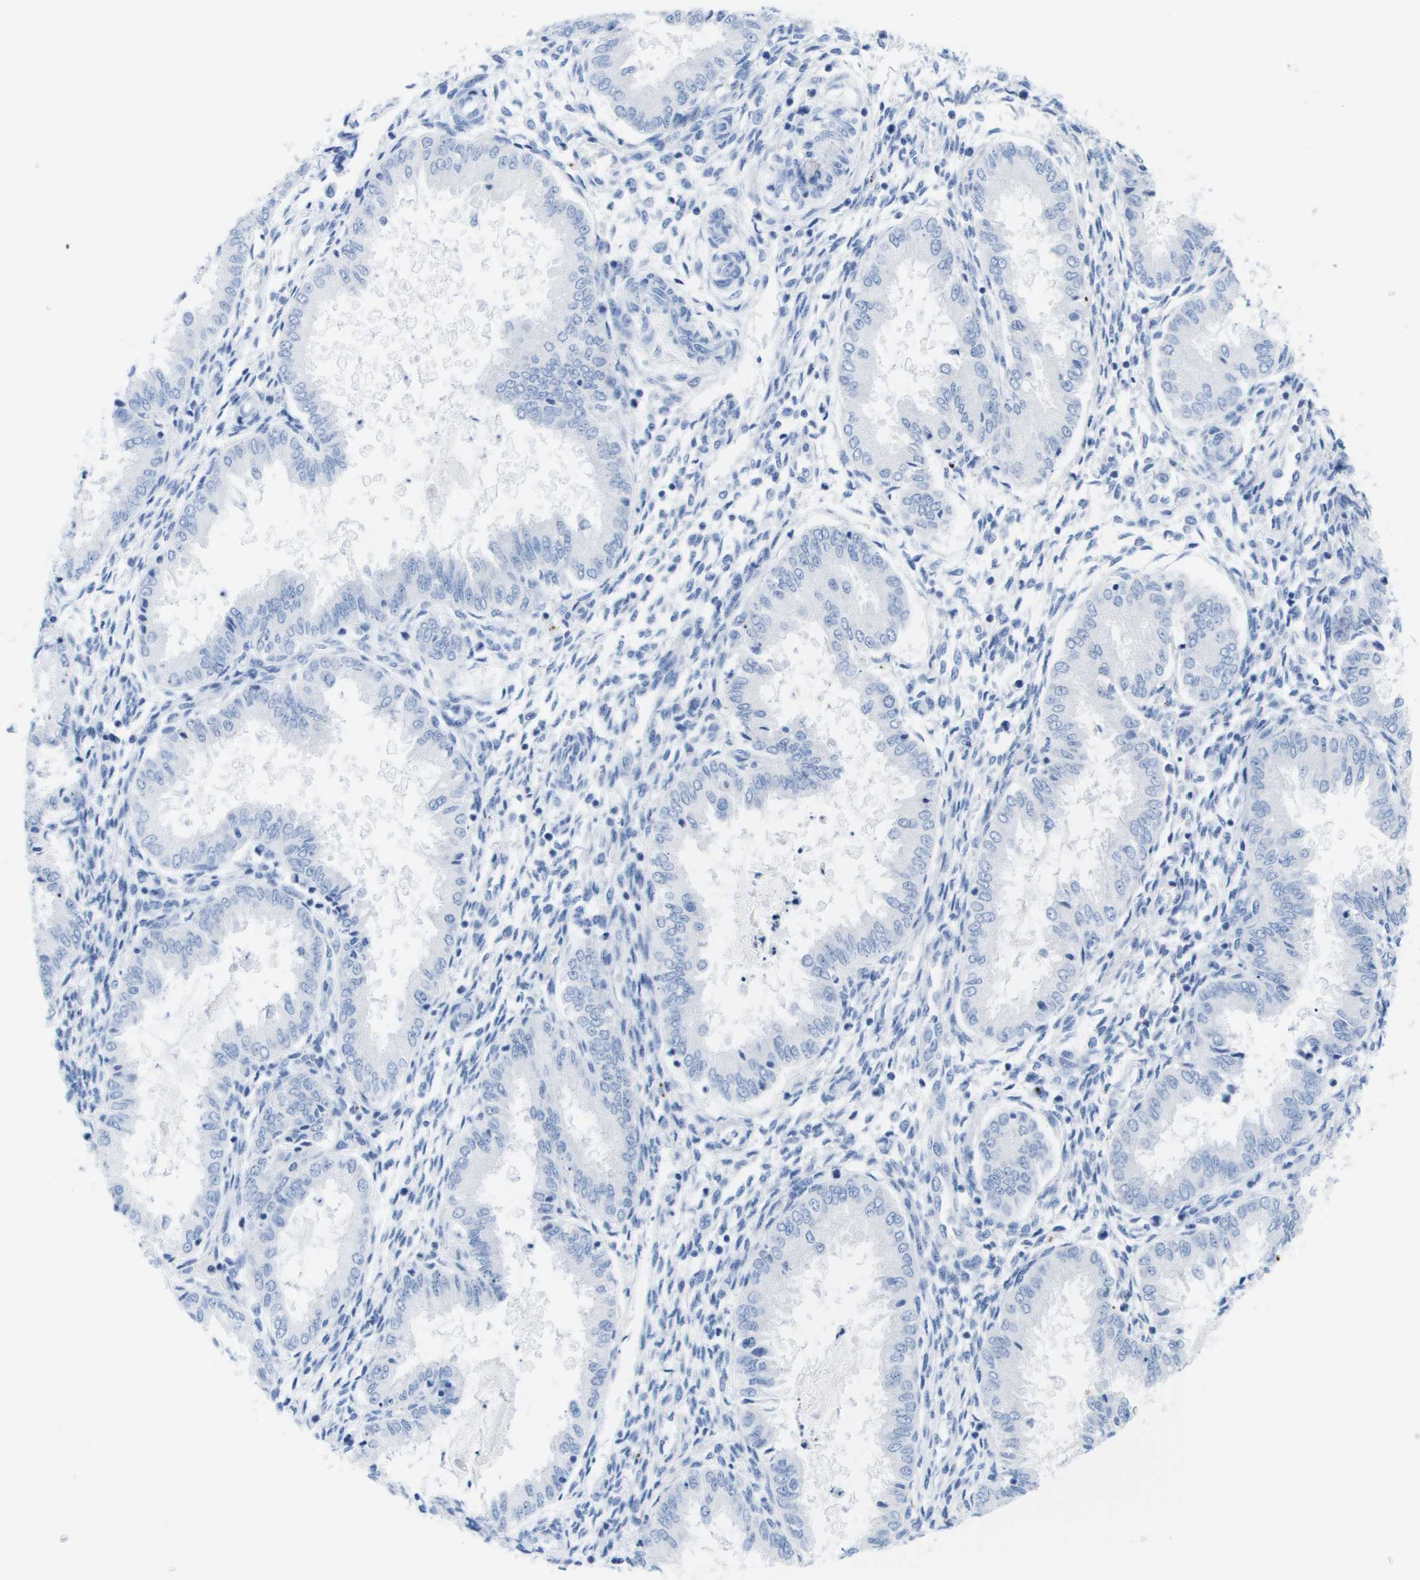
{"staining": {"intensity": "negative", "quantity": "none", "location": "none"}, "tissue": "endometrium", "cell_type": "Cells in endometrial stroma", "image_type": "normal", "snomed": [{"axis": "morphology", "description": "Normal tissue, NOS"}, {"axis": "topography", "description": "Endometrium"}], "caption": "Immunohistochemistry (IHC) image of unremarkable endometrium stained for a protein (brown), which displays no expression in cells in endometrial stroma. (DAB IHC visualized using brightfield microscopy, high magnification).", "gene": "KCNA3", "patient": {"sex": "female", "age": 33}}